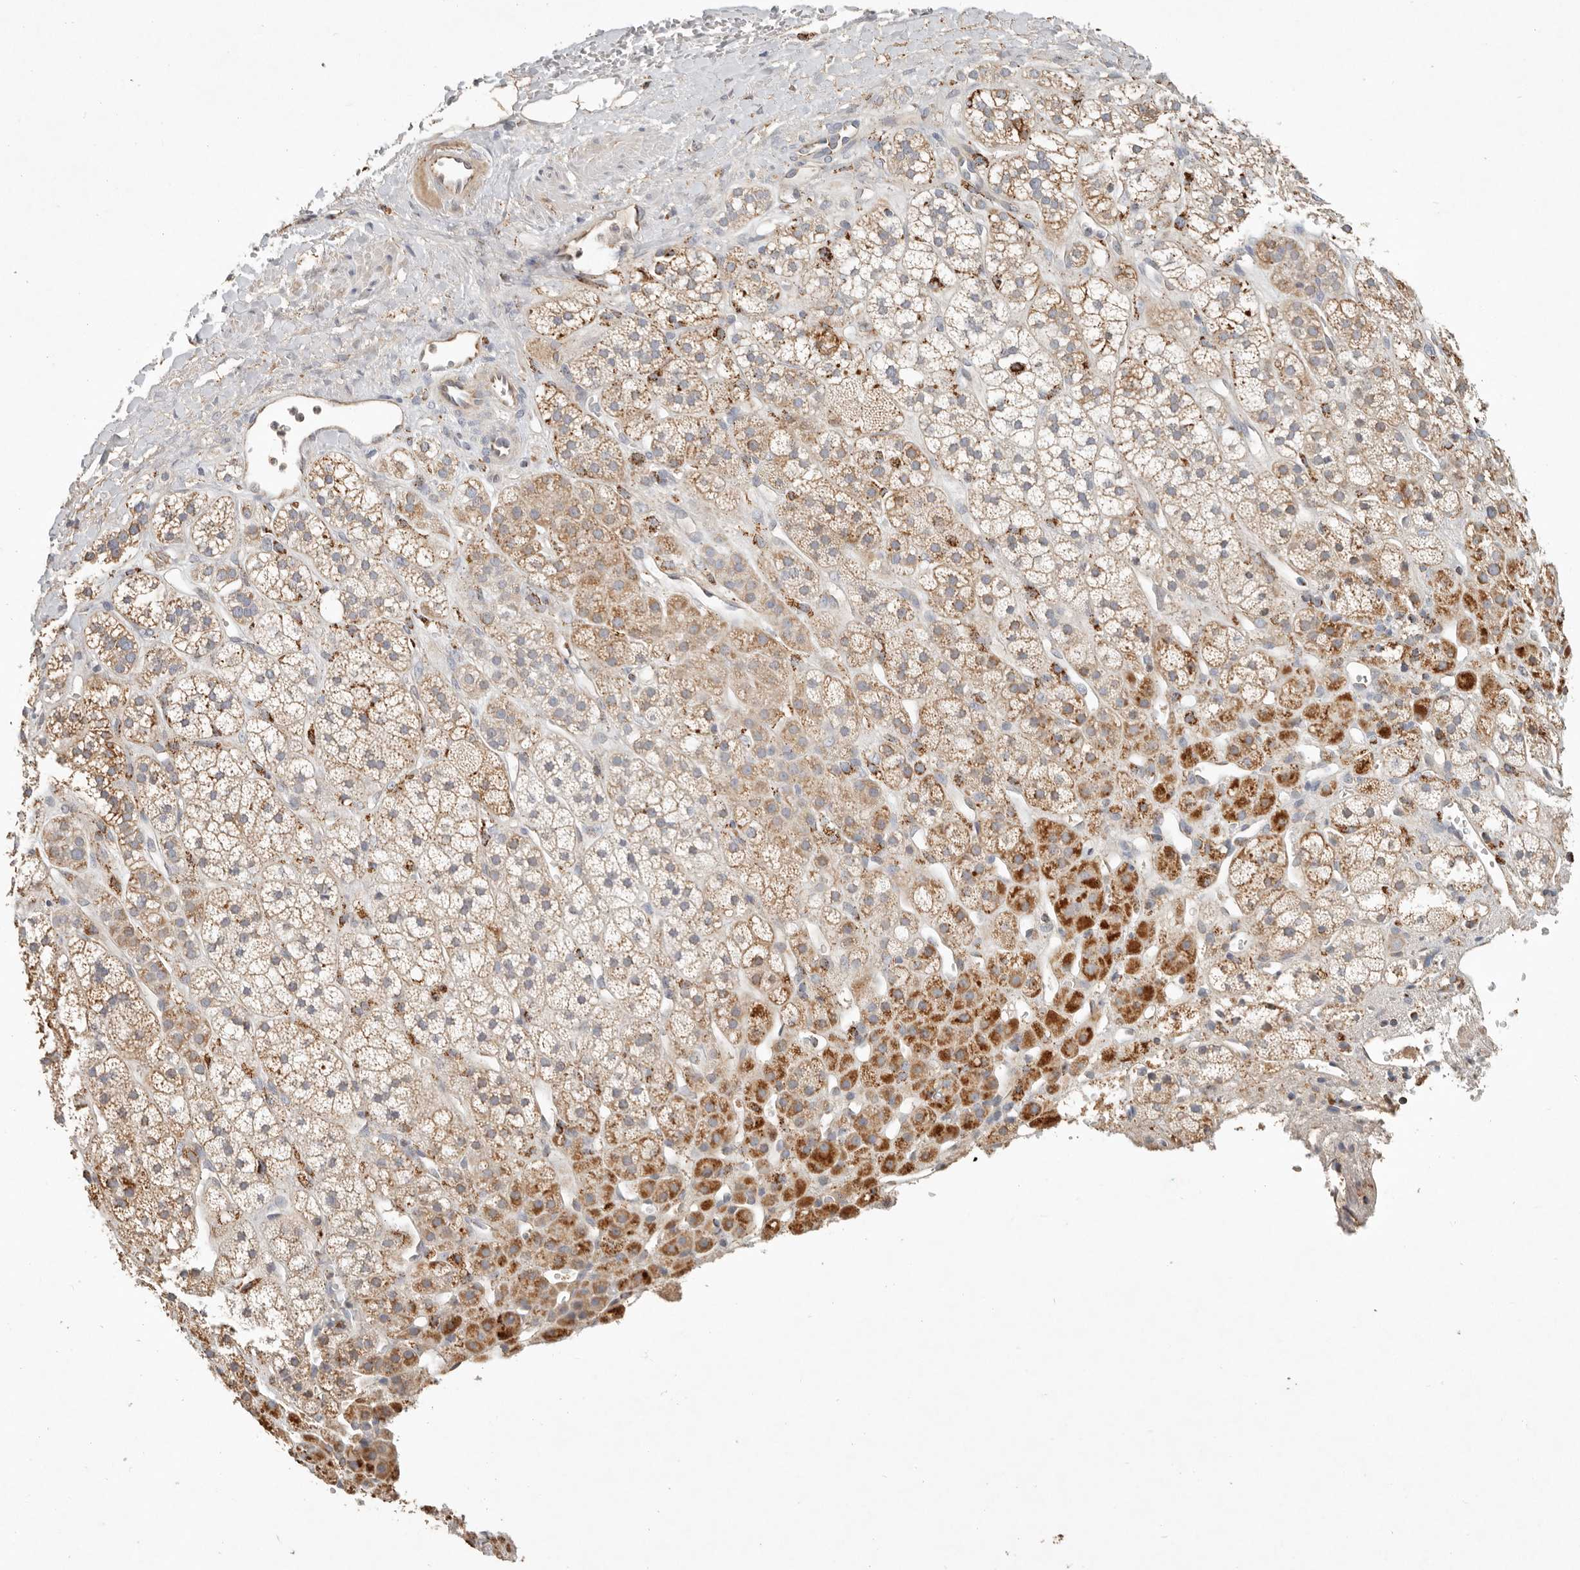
{"staining": {"intensity": "strong", "quantity": "25%-75%", "location": "cytoplasmic/membranous"}, "tissue": "adrenal gland", "cell_type": "Glandular cells", "image_type": "normal", "snomed": [{"axis": "morphology", "description": "Normal tissue, NOS"}, {"axis": "topography", "description": "Adrenal gland"}], "caption": "Immunohistochemical staining of unremarkable human adrenal gland demonstrates high levels of strong cytoplasmic/membranous staining in approximately 25%-75% of glandular cells.", "gene": "ARHGEF10L", "patient": {"sex": "male", "age": 56}}